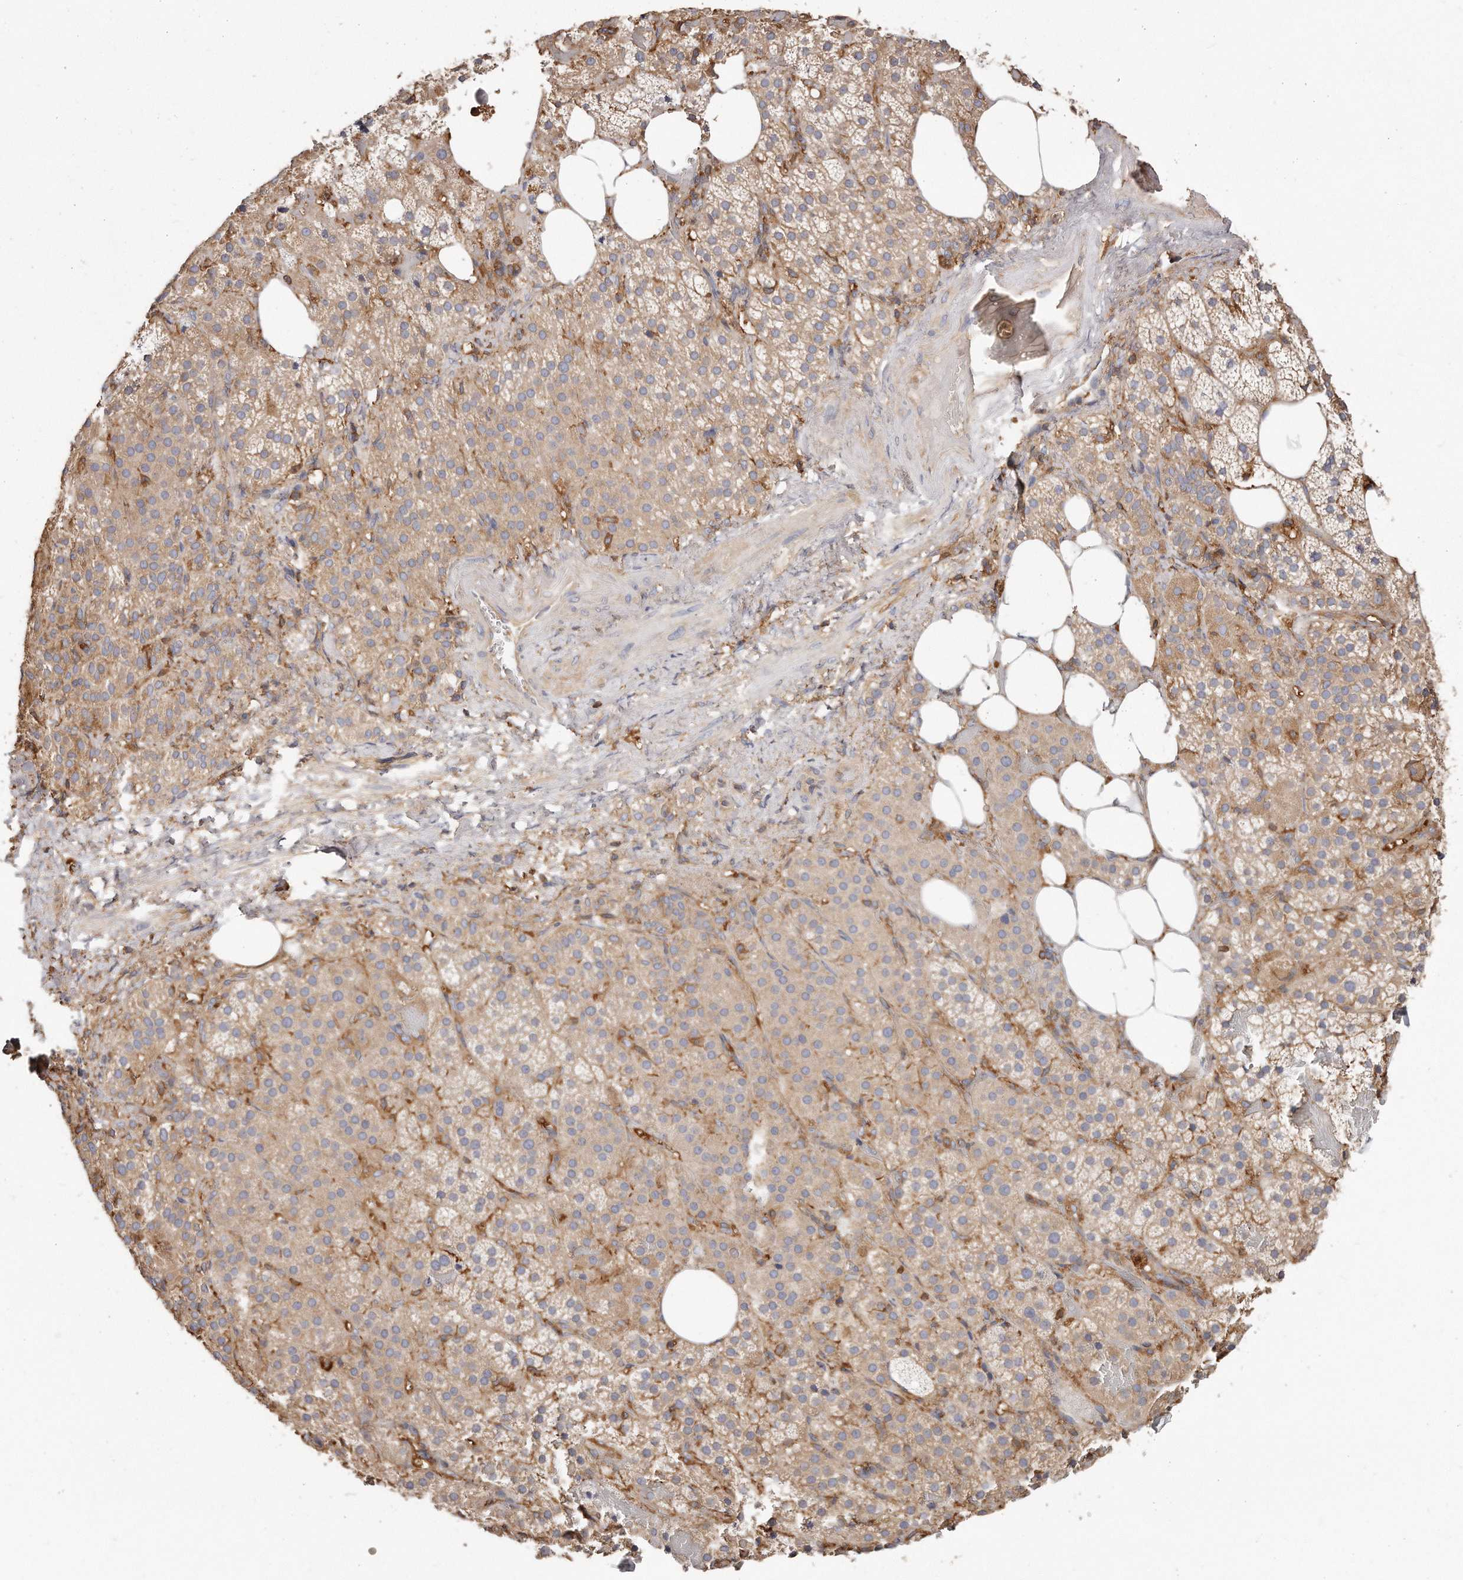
{"staining": {"intensity": "weak", "quantity": "25%-75%", "location": "cytoplasmic/membranous"}, "tissue": "adrenal gland", "cell_type": "Glandular cells", "image_type": "normal", "snomed": [{"axis": "morphology", "description": "Normal tissue, NOS"}, {"axis": "topography", "description": "Adrenal gland"}], "caption": "There is low levels of weak cytoplasmic/membranous positivity in glandular cells of normal adrenal gland, as demonstrated by immunohistochemical staining (brown color).", "gene": "CAP1", "patient": {"sex": "female", "age": 59}}